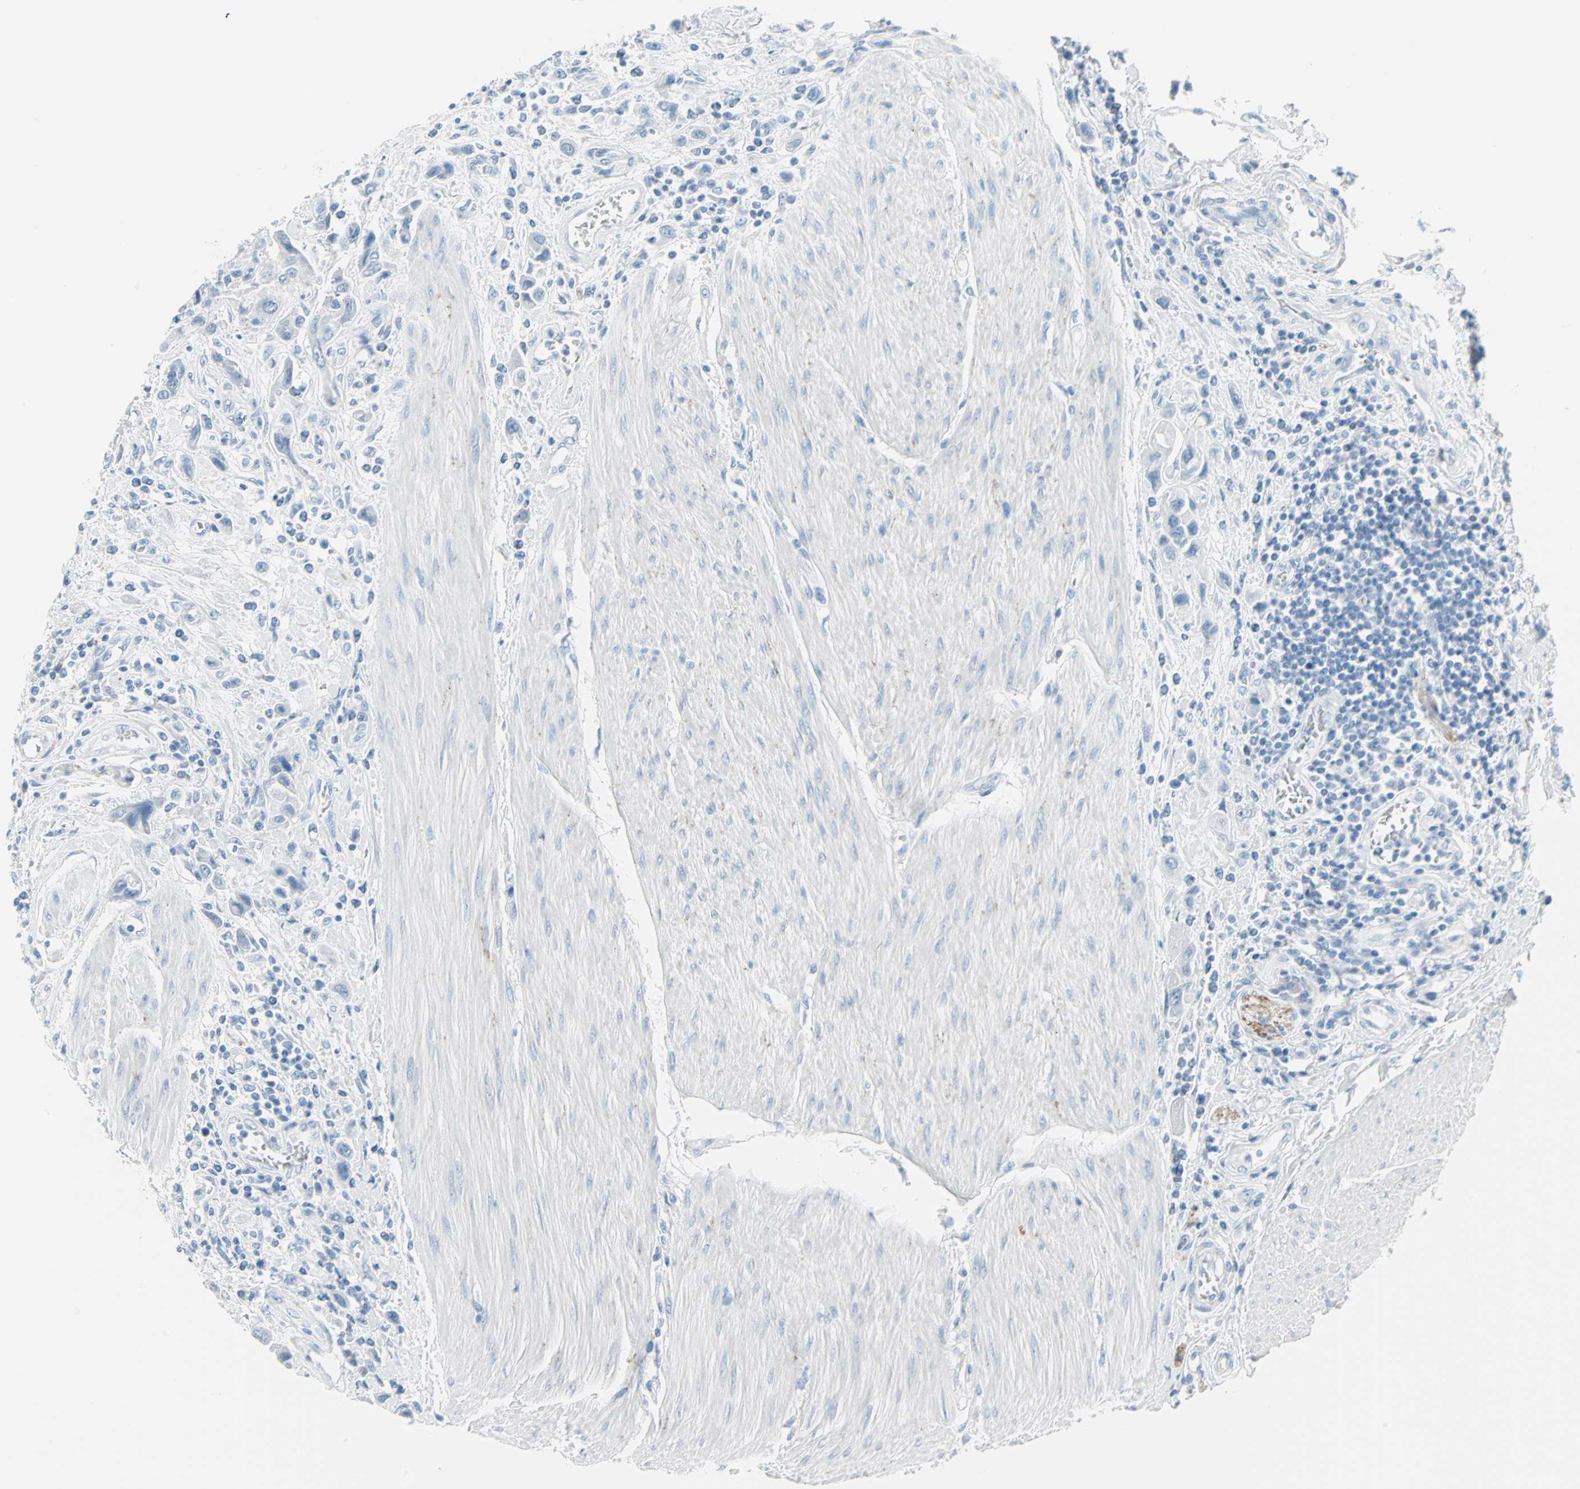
{"staining": {"intensity": "negative", "quantity": "none", "location": "none"}, "tissue": "urothelial cancer", "cell_type": "Tumor cells", "image_type": "cancer", "snomed": [{"axis": "morphology", "description": "Urothelial carcinoma, High grade"}, {"axis": "topography", "description": "Urinary bladder"}], "caption": "A photomicrograph of human urothelial carcinoma (high-grade) is negative for staining in tumor cells. Brightfield microscopy of immunohistochemistry stained with DAB (brown) and hematoxylin (blue), captured at high magnification.", "gene": "STX1A", "patient": {"sex": "male", "age": 50}}